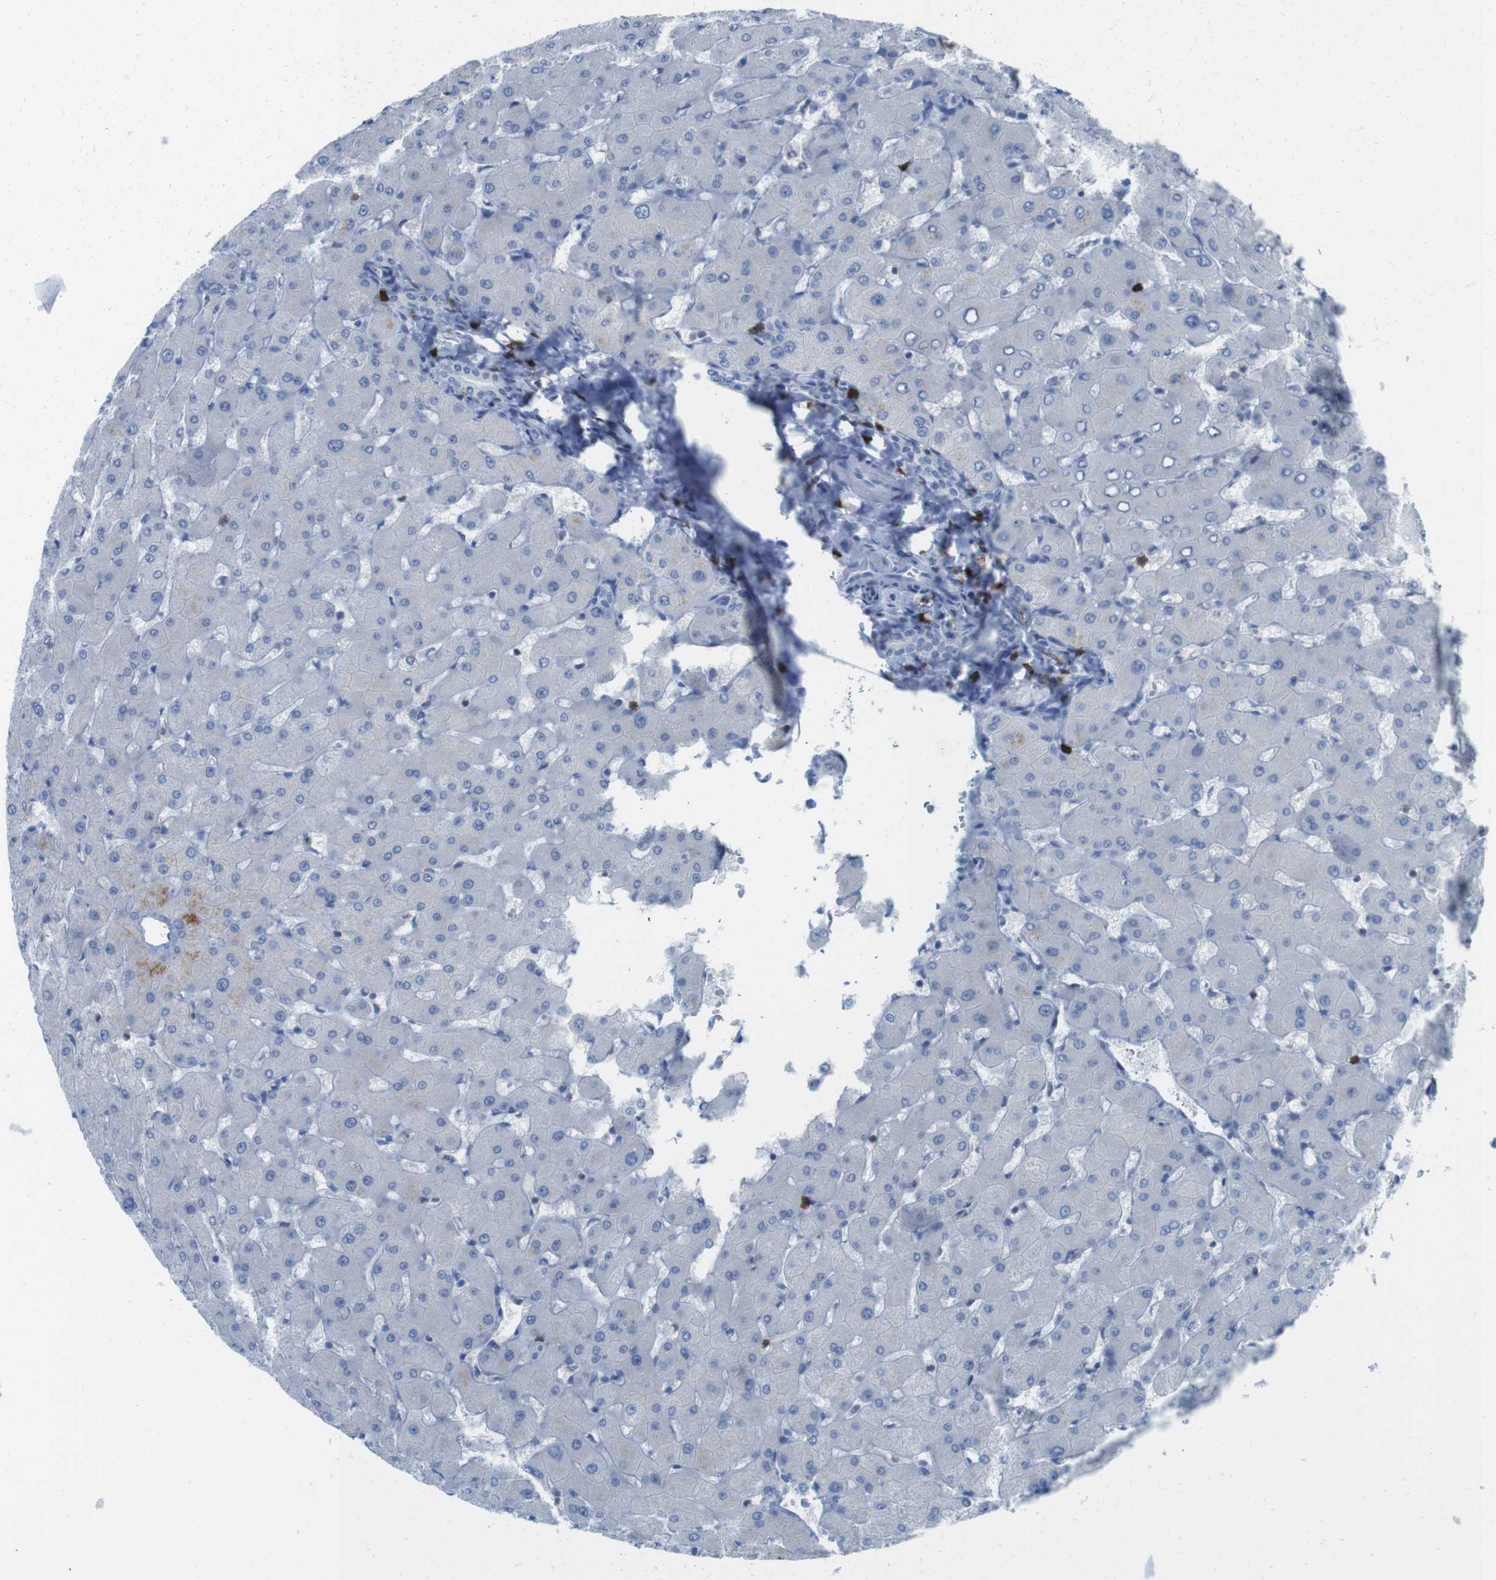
{"staining": {"intensity": "negative", "quantity": "none", "location": "none"}, "tissue": "liver", "cell_type": "Cholangiocytes", "image_type": "normal", "snomed": [{"axis": "morphology", "description": "Normal tissue, NOS"}, {"axis": "topography", "description": "Liver"}], "caption": "Cholangiocytes are negative for protein expression in benign human liver. Brightfield microscopy of immunohistochemistry (IHC) stained with DAB (brown) and hematoxylin (blue), captured at high magnification.", "gene": "CD5", "patient": {"sex": "female", "age": 63}}